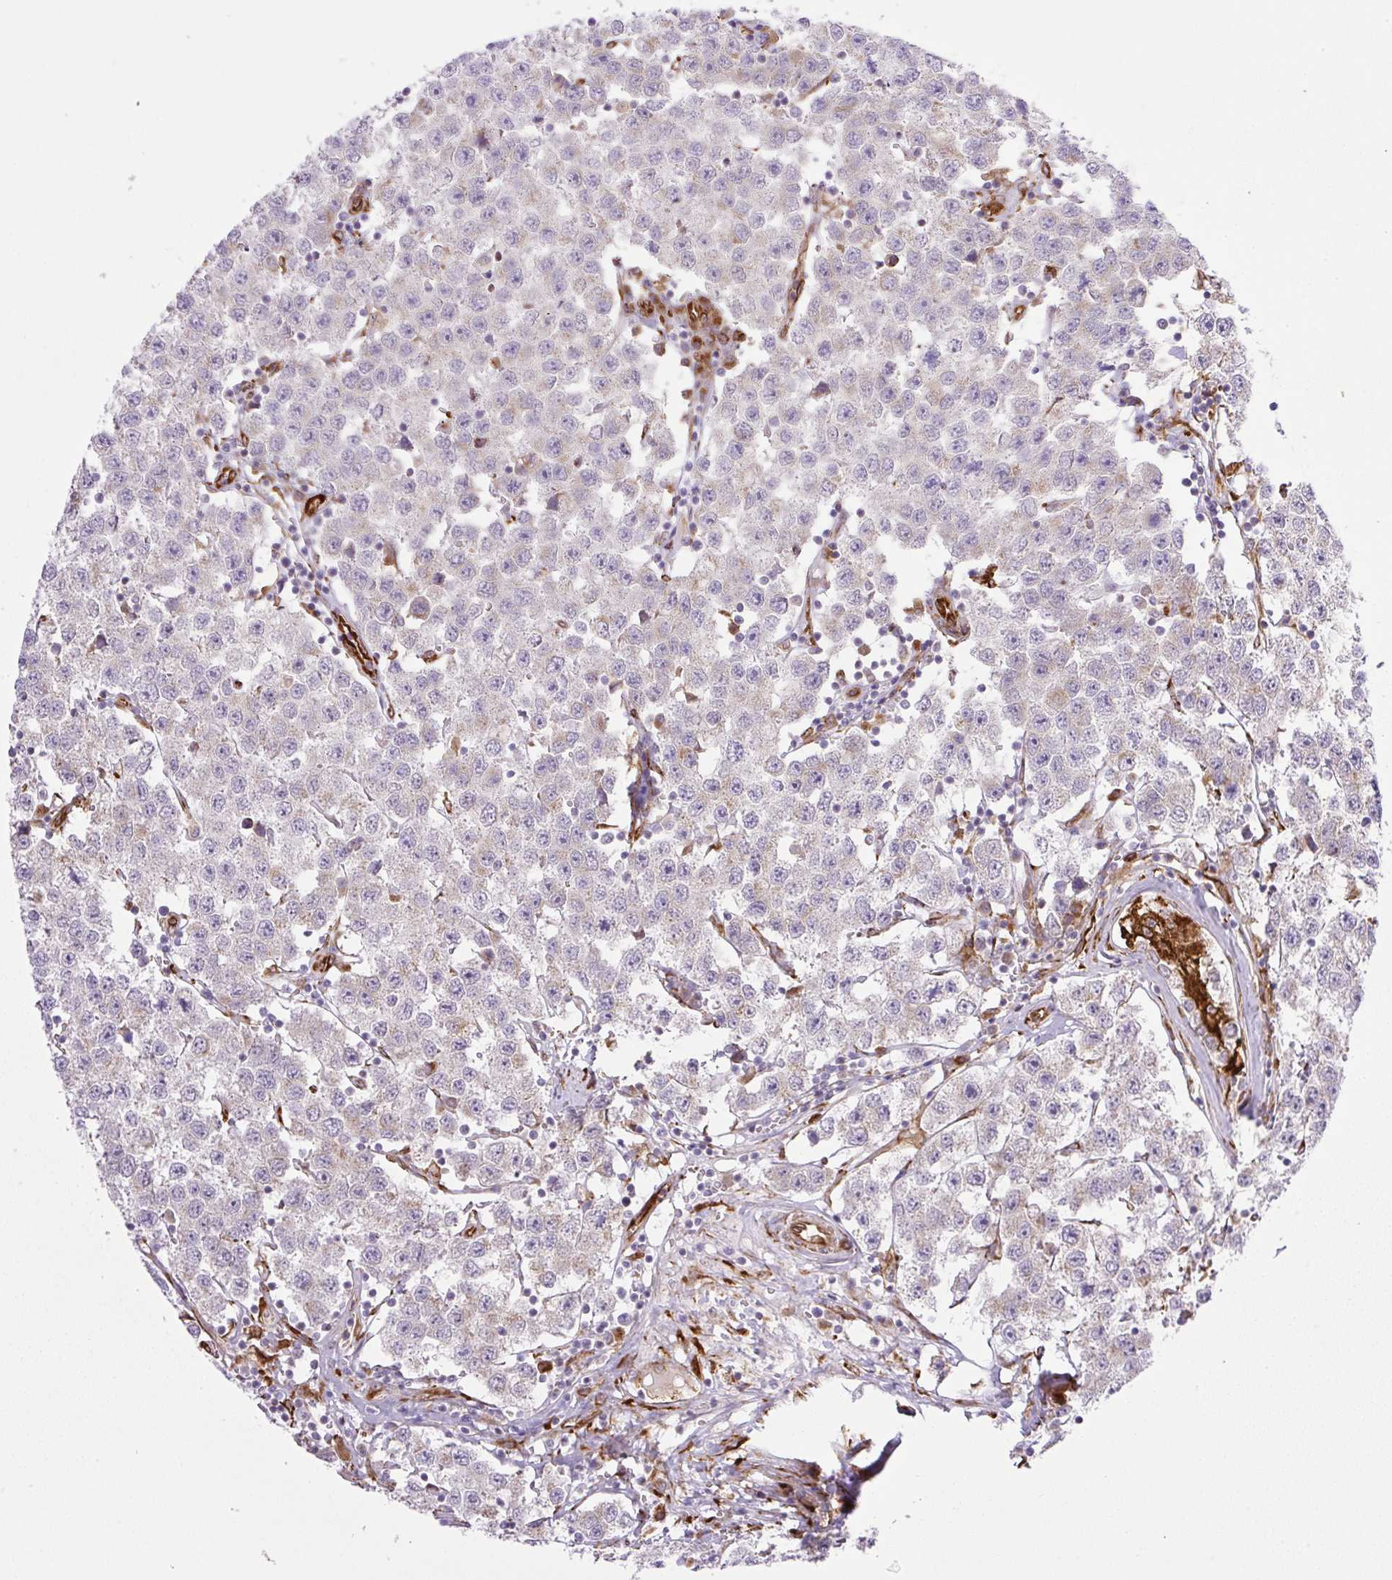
{"staining": {"intensity": "weak", "quantity": "25%-75%", "location": "cytoplasmic/membranous"}, "tissue": "testis cancer", "cell_type": "Tumor cells", "image_type": "cancer", "snomed": [{"axis": "morphology", "description": "Seminoma, NOS"}, {"axis": "topography", "description": "Testis"}], "caption": "A low amount of weak cytoplasmic/membranous staining is identified in about 25%-75% of tumor cells in testis cancer tissue. The staining was performed using DAB (3,3'-diaminobenzidine), with brown indicating positive protein expression. Nuclei are stained blue with hematoxylin.", "gene": "RAB30", "patient": {"sex": "male", "age": 34}}